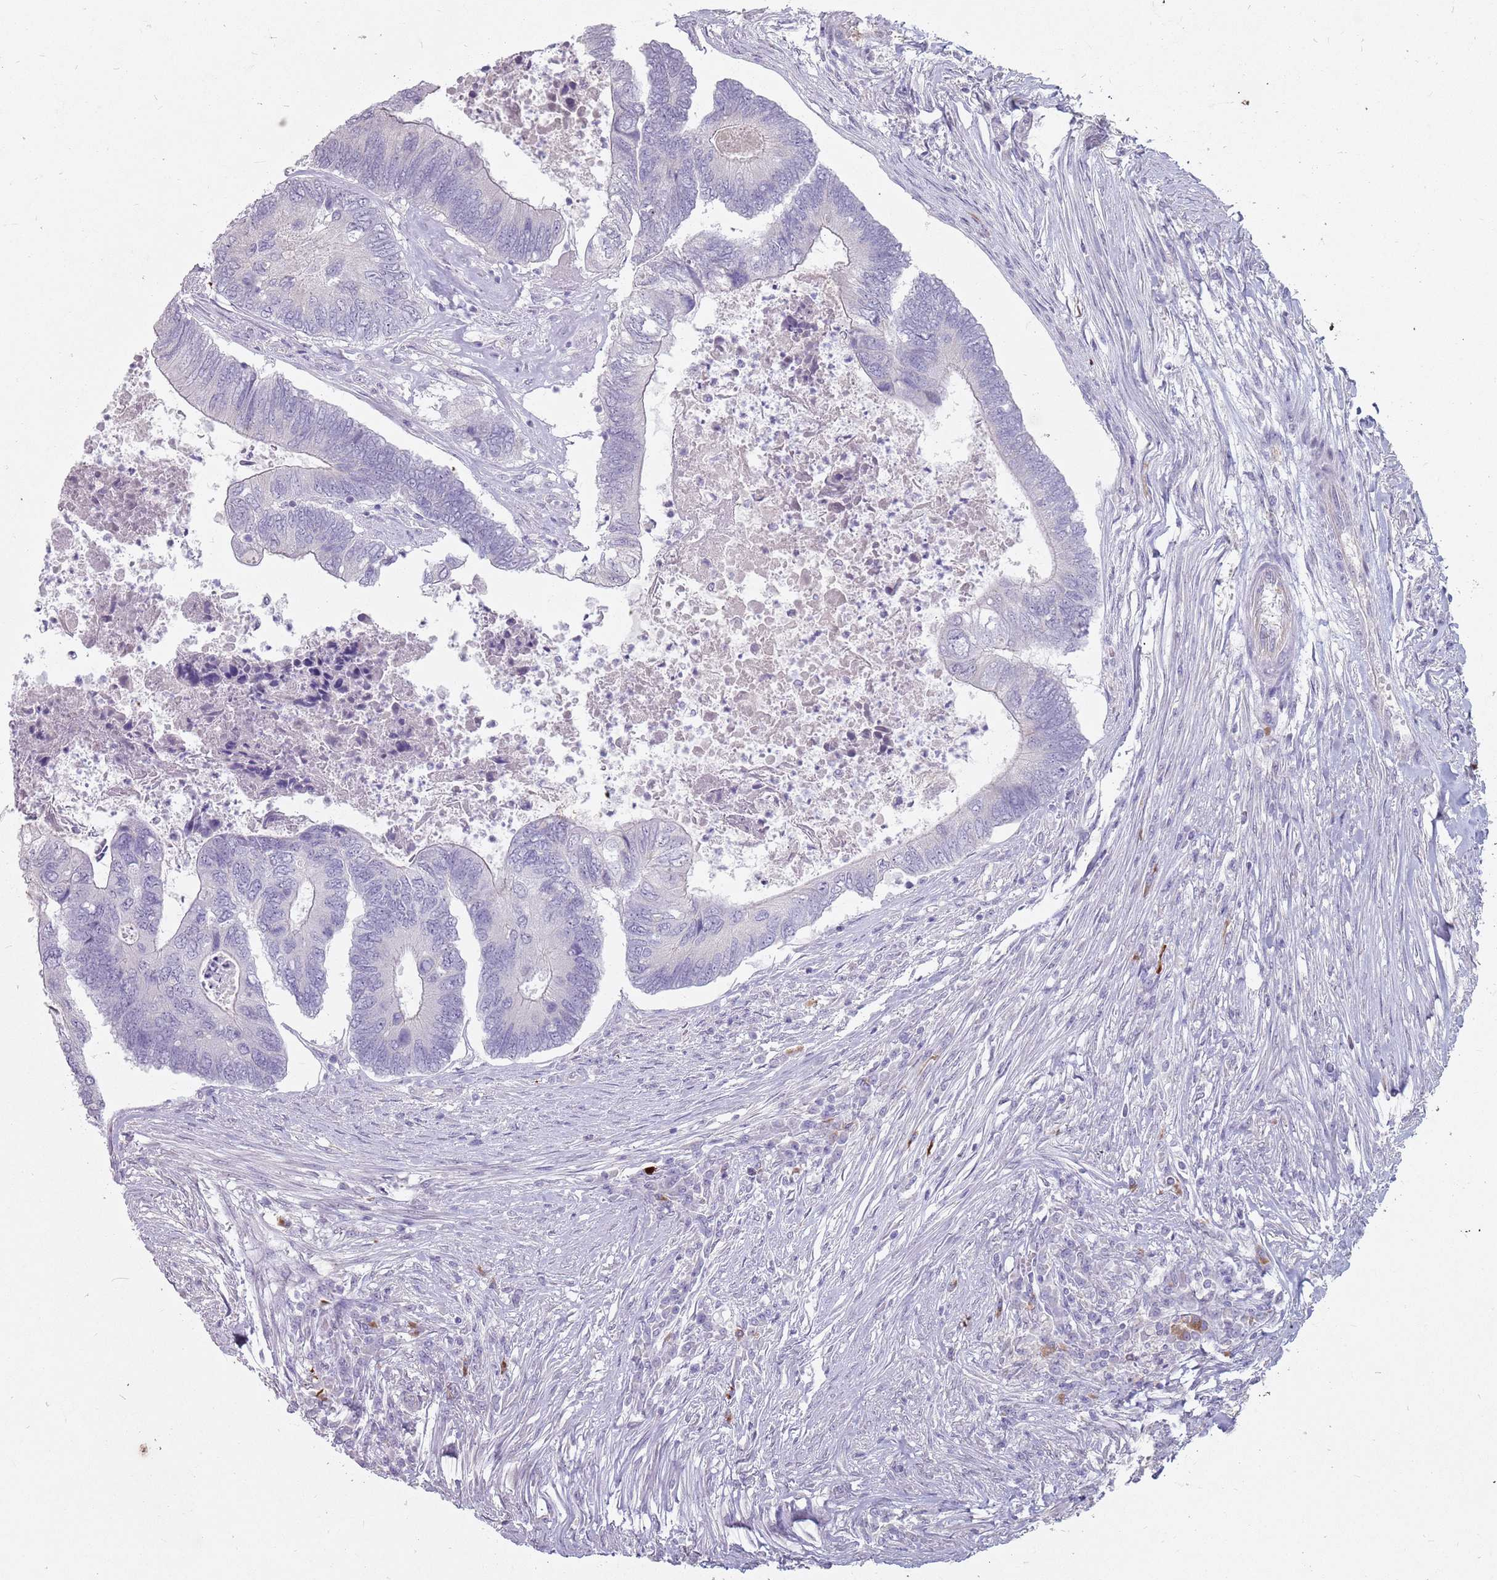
{"staining": {"intensity": "negative", "quantity": "none", "location": "none"}, "tissue": "colorectal cancer", "cell_type": "Tumor cells", "image_type": "cancer", "snomed": [{"axis": "morphology", "description": "Adenocarcinoma, NOS"}, {"axis": "topography", "description": "Colon"}], "caption": "IHC of human colorectal adenocarcinoma exhibits no positivity in tumor cells. (Brightfield microscopy of DAB (3,3'-diaminobenzidine) IHC at high magnification).", "gene": "STYK1", "patient": {"sex": "female", "age": 67}}